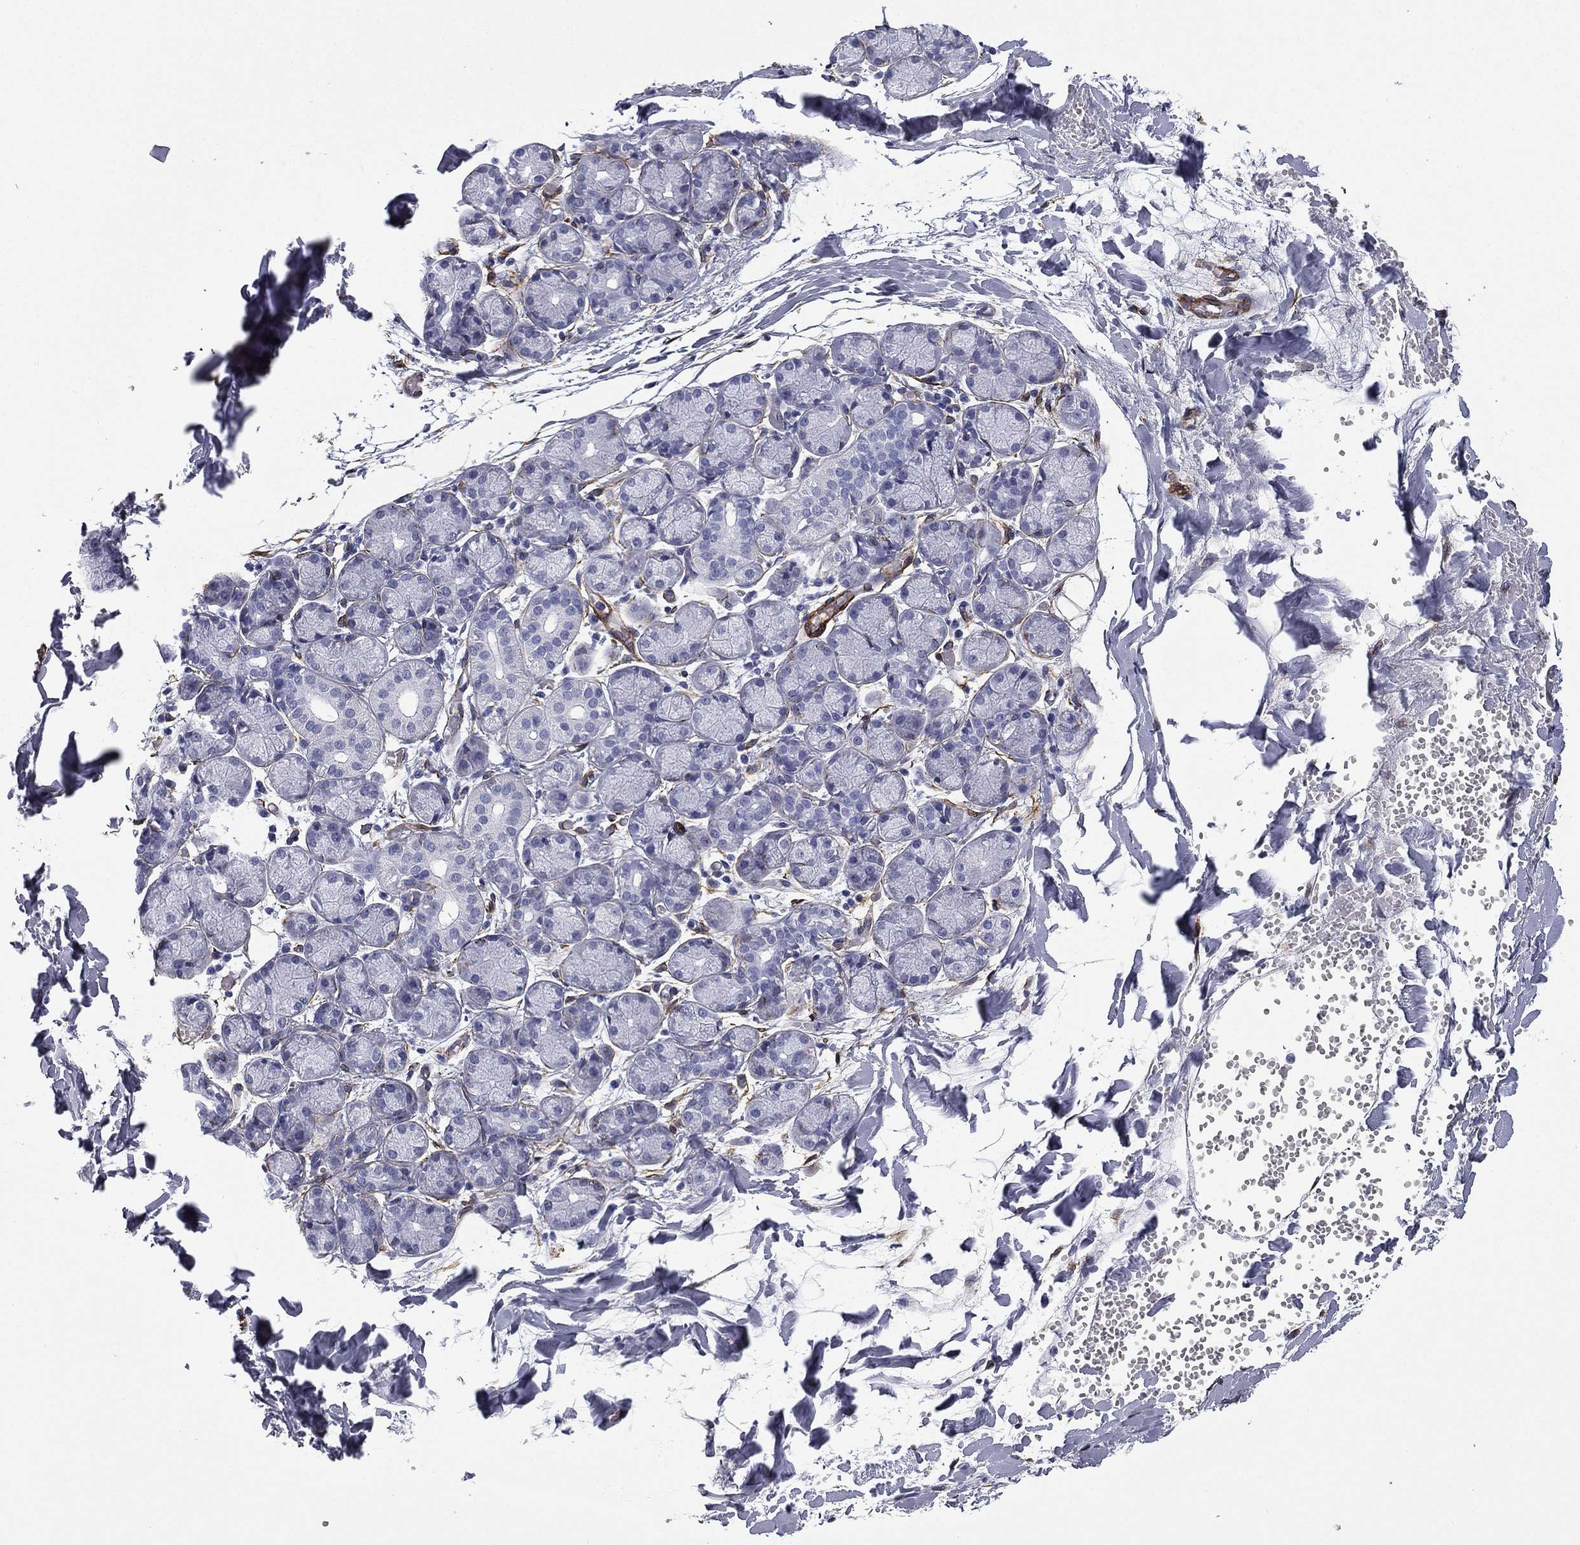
{"staining": {"intensity": "negative", "quantity": "none", "location": "none"}, "tissue": "salivary gland", "cell_type": "Glandular cells", "image_type": "normal", "snomed": [{"axis": "morphology", "description": "Normal tissue, NOS"}, {"axis": "topography", "description": "Salivary gland"}, {"axis": "topography", "description": "Peripheral nerve tissue"}], "caption": "Immunohistochemical staining of benign salivary gland demonstrates no significant expression in glandular cells.", "gene": "CAVIN3", "patient": {"sex": "female", "age": 24}}